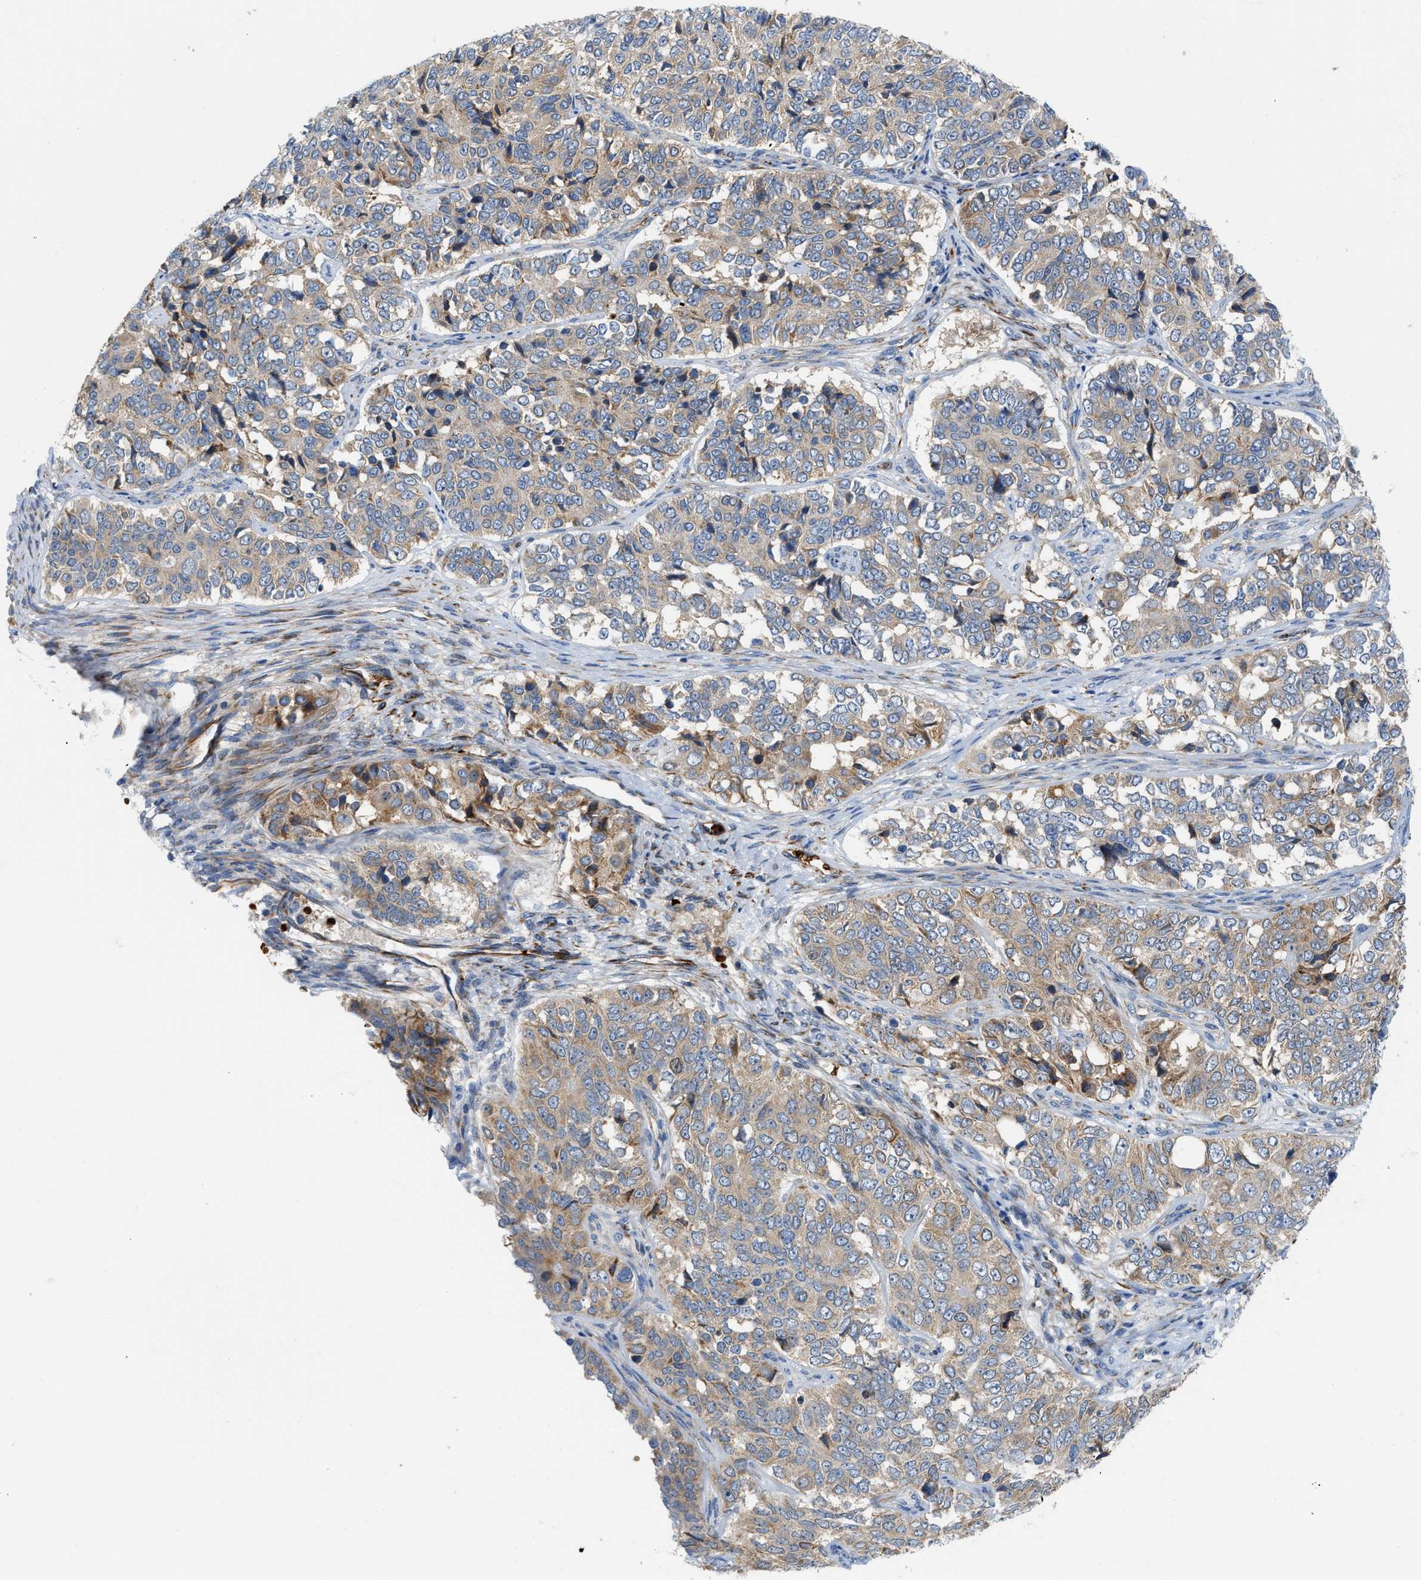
{"staining": {"intensity": "weak", "quantity": ">75%", "location": "cytoplasmic/membranous"}, "tissue": "ovarian cancer", "cell_type": "Tumor cells", "image_type": "cancer", "snomed": [{"axis": "morphology", "description": "Carcinoma, endometroid"}, {"axis": "topography", "description": "Ovary"}], "caption": "An IHC histopathology image of tumor tissue is shown. Protein staining in brown highlights weak cytoplasmic/membranous positivity in endometroid carcinoma (ovarian) within tumor cells.", "gene": "ZNF831", "patient": {"sex": "female", "age": 51}}